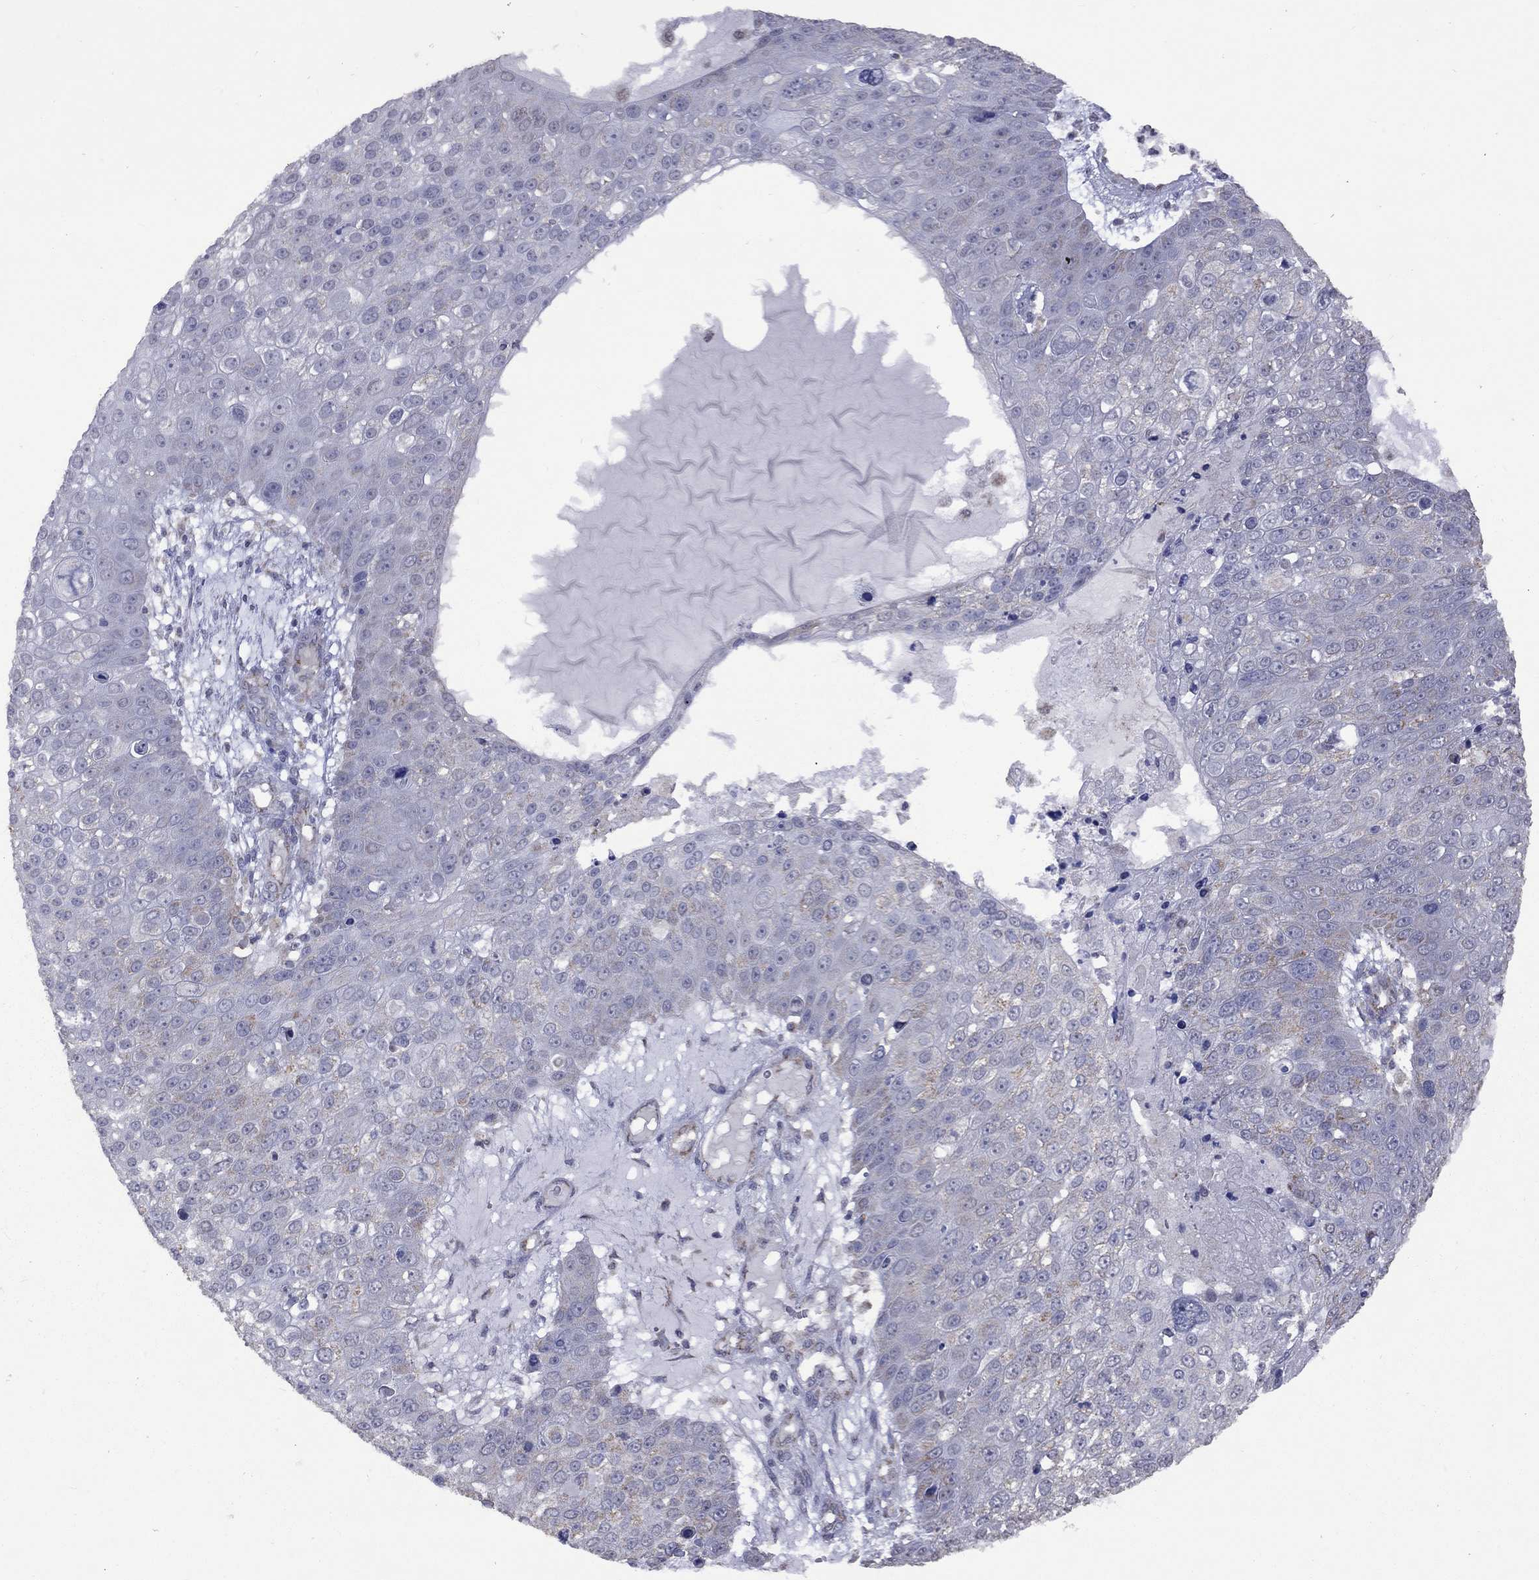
{"staining": {"intensity": "moderate", "quantity": "<25%", "location": "cytoplasmic/membranous"}, "tissue": "skin cancer", "cell_type": "Tumor cells", "image_type": "cancer", "snomed": [{"axis": "morphology", "description": "Squamous cell carcinoma, NOS"}, {"axis": "topography", "description": "Skin"}], "caption": "A histopathology image of skin cancer (squamous cell carcinoma) stained for a protein displays moderate cytoplasmic/membranous brown staining in tumor cells. Nuclei are stained in blue.", "gene": "NDUFB1", "patient": {"sex": "male", "age": 71}}